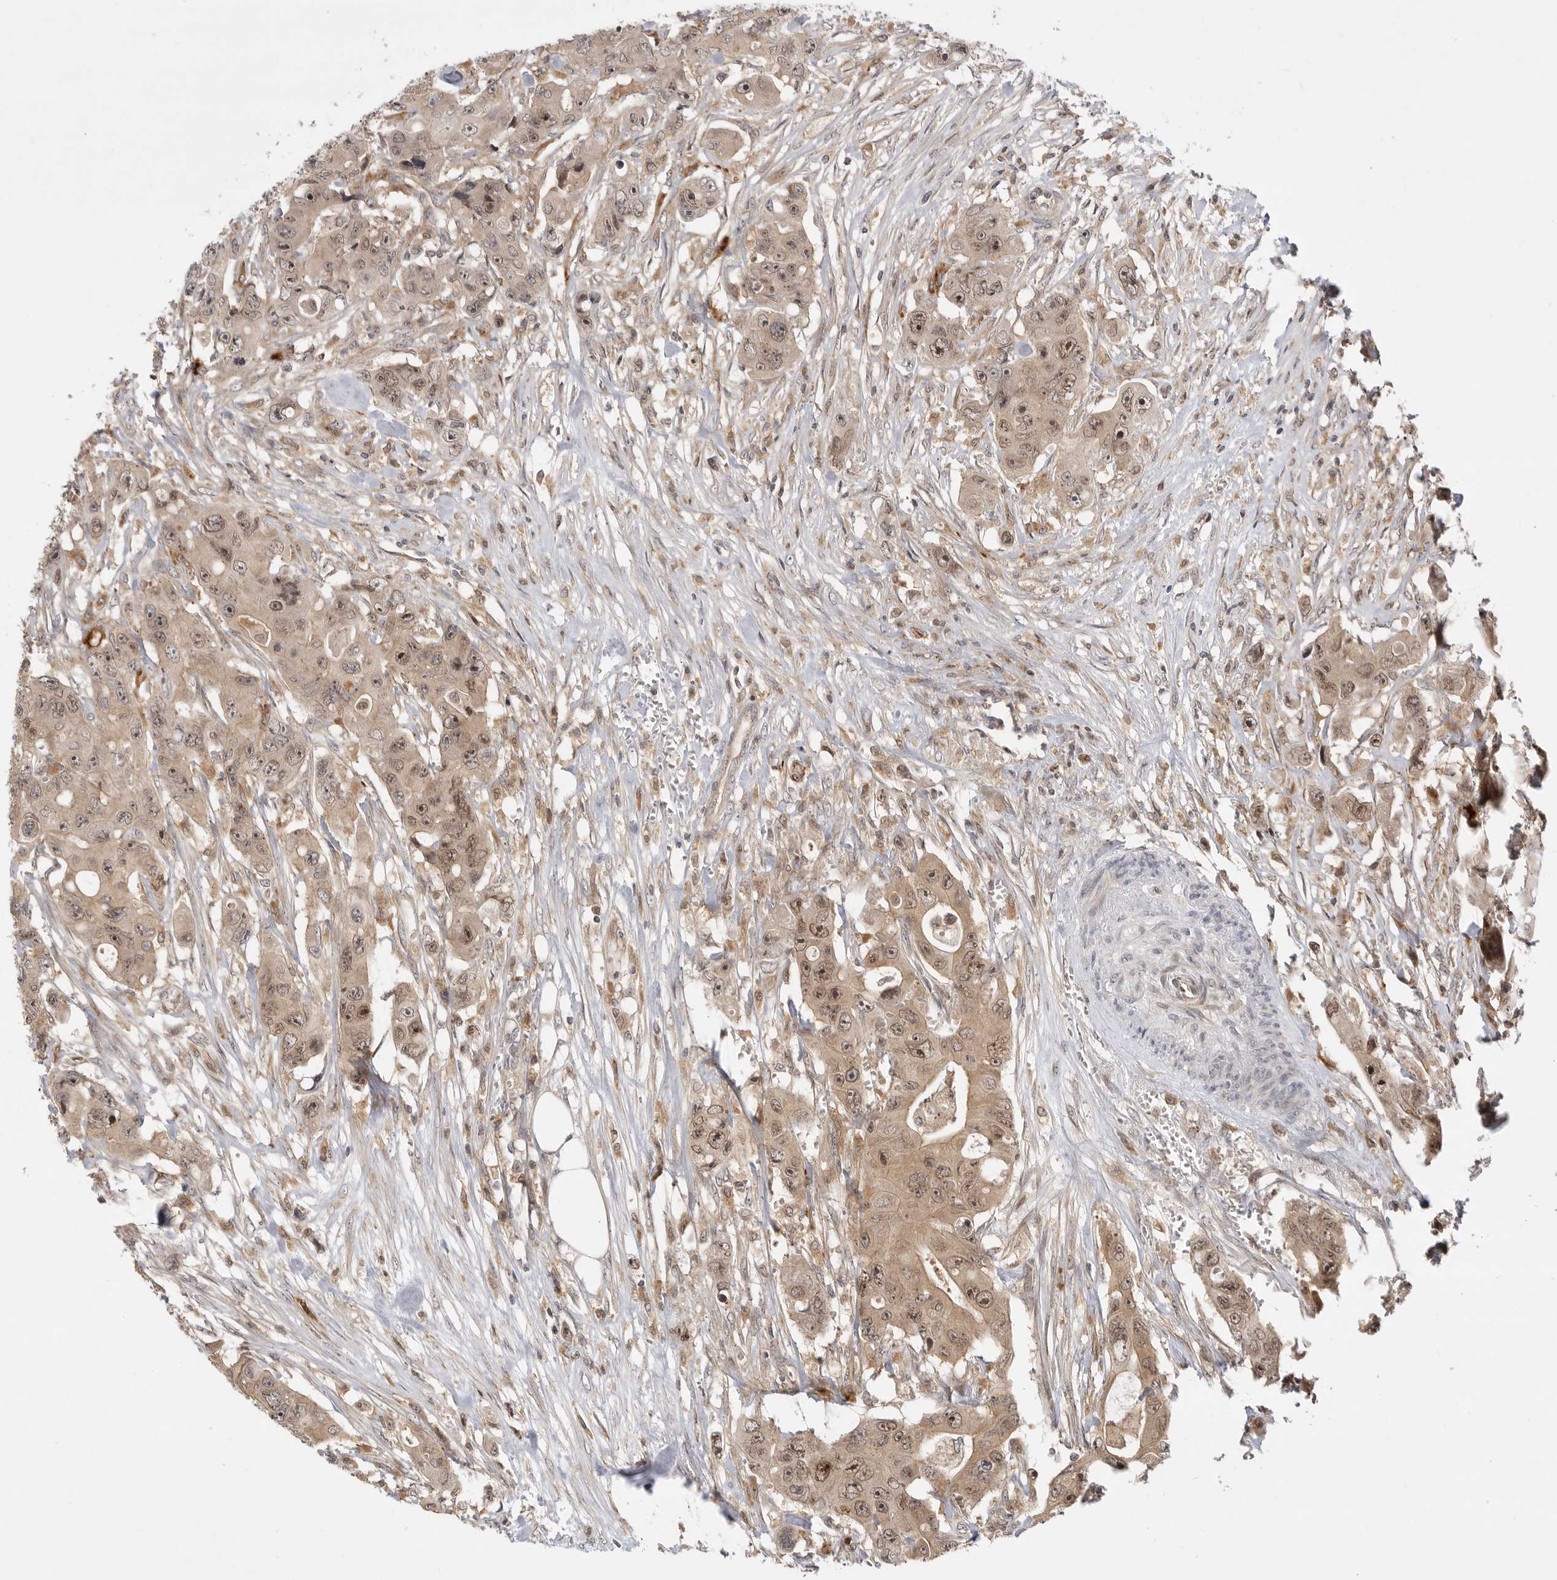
{"staining": {"intensity": "moderate", "quantity": ">75%", "location": "cytoplasmic/membranous,nuclear"}, "tissue": "colorectal cancer", "cell_type": "Tumor cells", "image_type": "cancer", "snomed": [{"axis": "morphology", "description": "Adenocarcinoma, NOS"}, {"axis": "topography", "description": "Colon"}], "caption": "The photomicrograph displays staining of colorectal cancer (adenocarcinoma), revealing moderate cytoplasmic/membranous and nuclear protein expression (brown color) within tumor cells. The staining was performed using DAB to visualize the protein expression in brown, while the nuclei were stained in blue with hematoxylin (Magnification: 20x).", "gene": "CSNK1G3", "patient": {"sex": "female", "age": 46}}